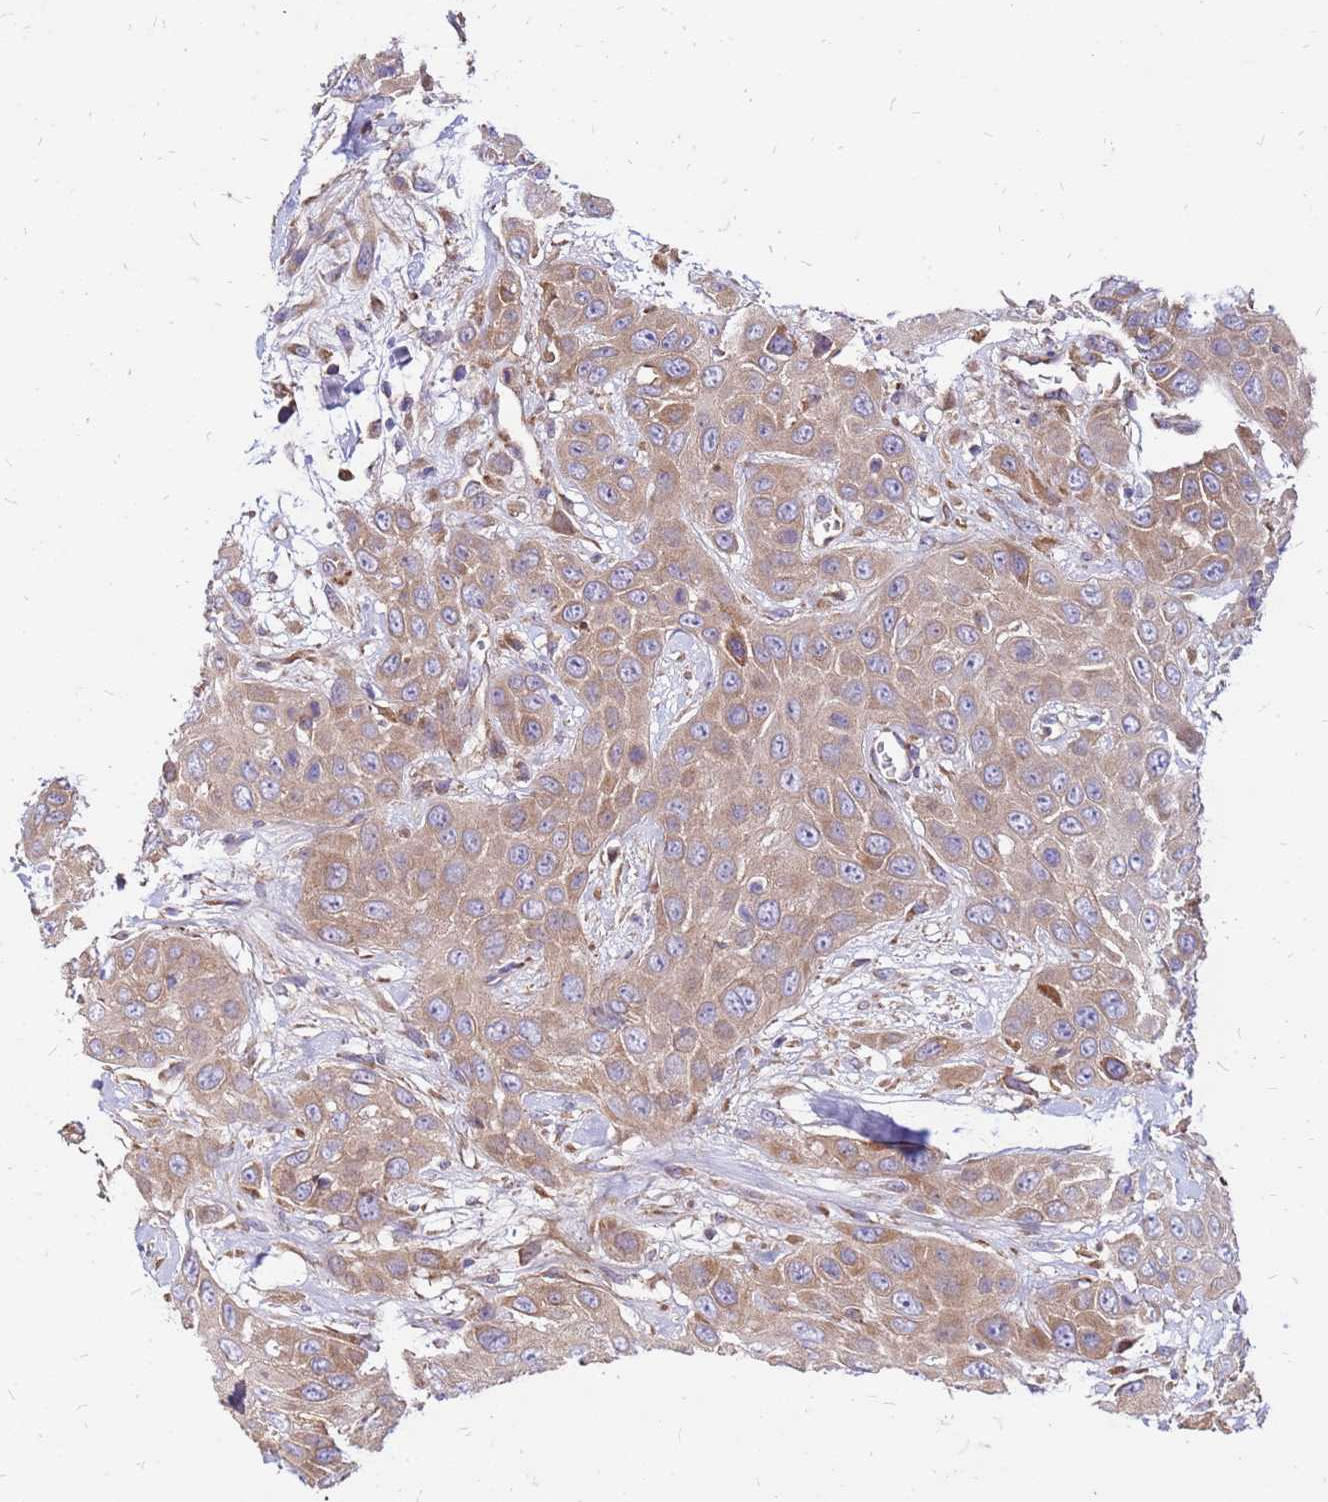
{"staining": {"intensity": "moderate", "quantity": ">75%", "location": "cytoplasmic/membranous"}, "tissue": "head and neck cancer", "cell_type": "Tumor cells", "image_type": "cancer", "snomed": [{"axis": "morphology", "description": "Squamous cell carcinoma, NOS"}, {"axis": "topography", "description": "Head-Neck"}], "caption": "A high-resolution photomicrograph shows immunohistochemistry staining of squamous cell carcinoma (head and neck), which demonstrates moderate cytoplasmic/membranous expression in approximately >75% of tumor cells.", "gene": "VMO1", "patient": {"sex": "male", "age": 81}}